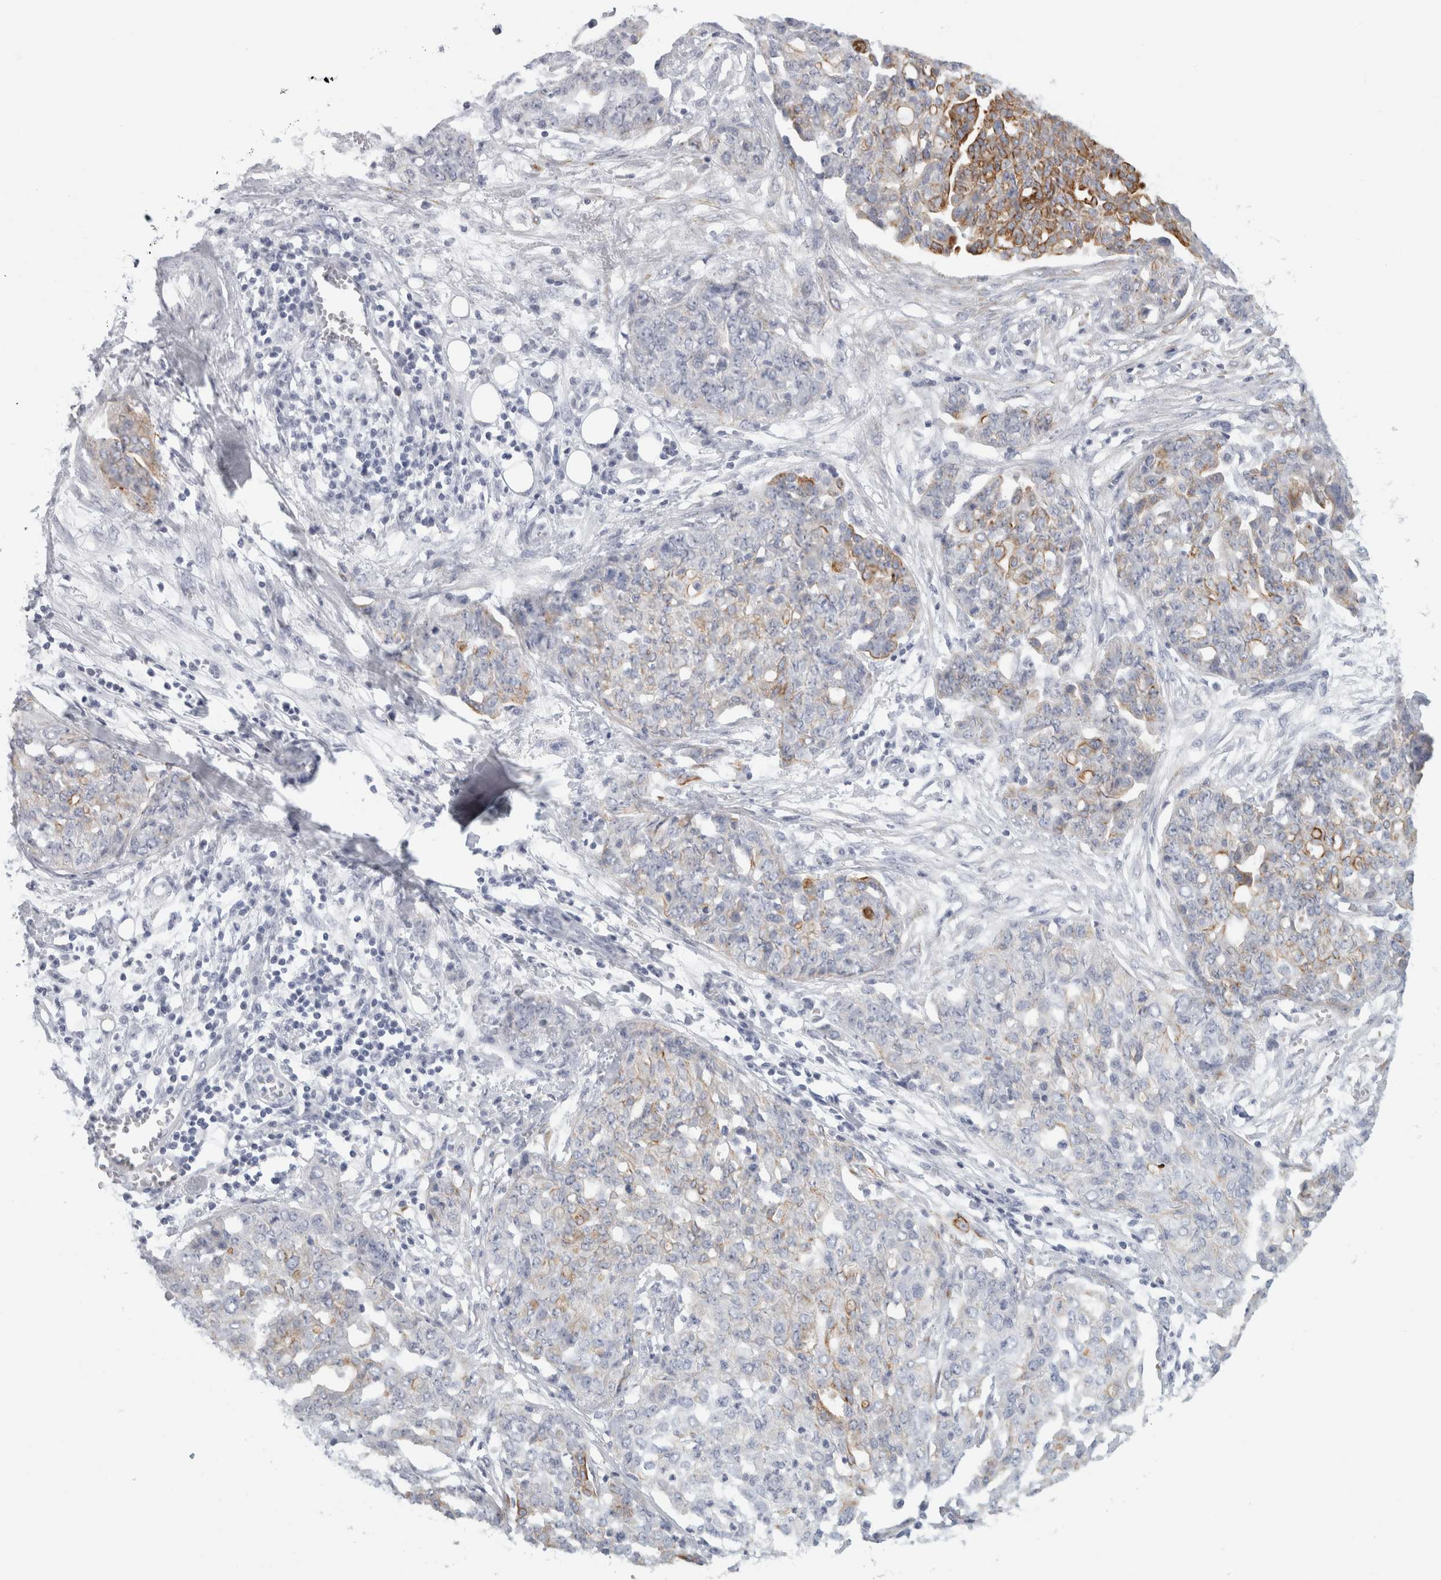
{"staining": {"intensity": "moderate", "quantity": "<25%", "location": "cytoplasmic/membranous"}, "tissue": "ovarian cancer", "cell_type": "Tumor cells", "image_type": "cancer", "snomed": [{"axis": "morphology", "description": "Cystadenocarcinoma, serous, NOS"}, {"axis": "topography", "description": "Soft tissue"}, {"axis": "topography", "description": "Ovary"}], "caption": "An IHC image of neoplastic tissue is shown. Protein staining in brown labels moderate cytoplasmic/membranous positivity in ovarian cancer (serous cystadenocarcinoma) within tumor cells. The staining was performed using DAB to visualize the protein expression in brown, while the nuclei were stained in blue with hematoxylin (Magnification: 20x).", "gene": "SLC28A3", "patient": {"sex": "female", "age": 57}}